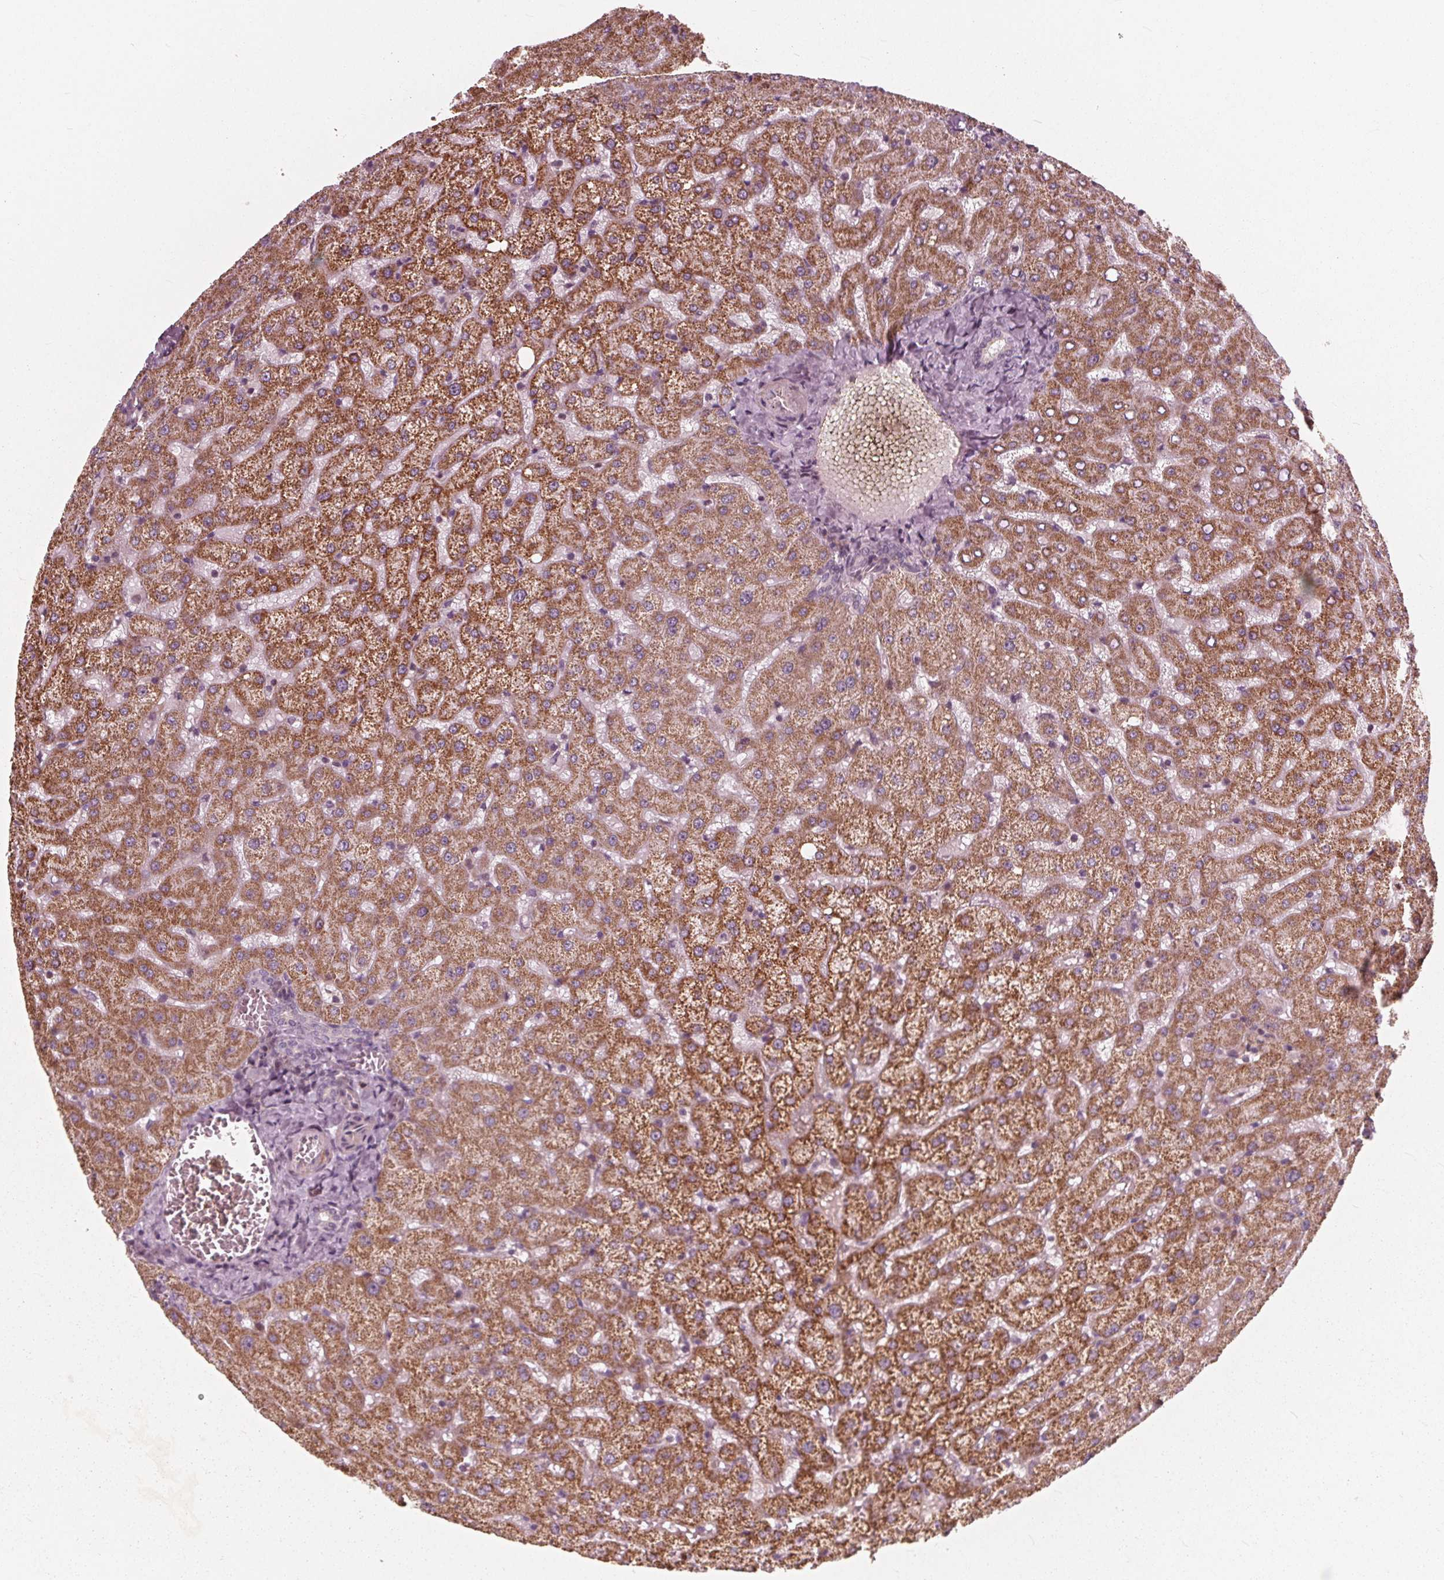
{"staining": {"intensity": "negative", "quantity": "none", "location": "none"}, "tissue": "liver", "cell_type": "Cholangiocytes", "image_type": "normal", "snomed": [{"axis": "morphology", "description": "Normal tissue, NOS"}, {"axis": "topography", "description": "Liver"}], "caption": "This is an IHC photomicrograph of benign liver. There is no positivity in cholangiocytes.", "gene": "DCAF4L2", "patient": {"sex": "female", "age": 50}}